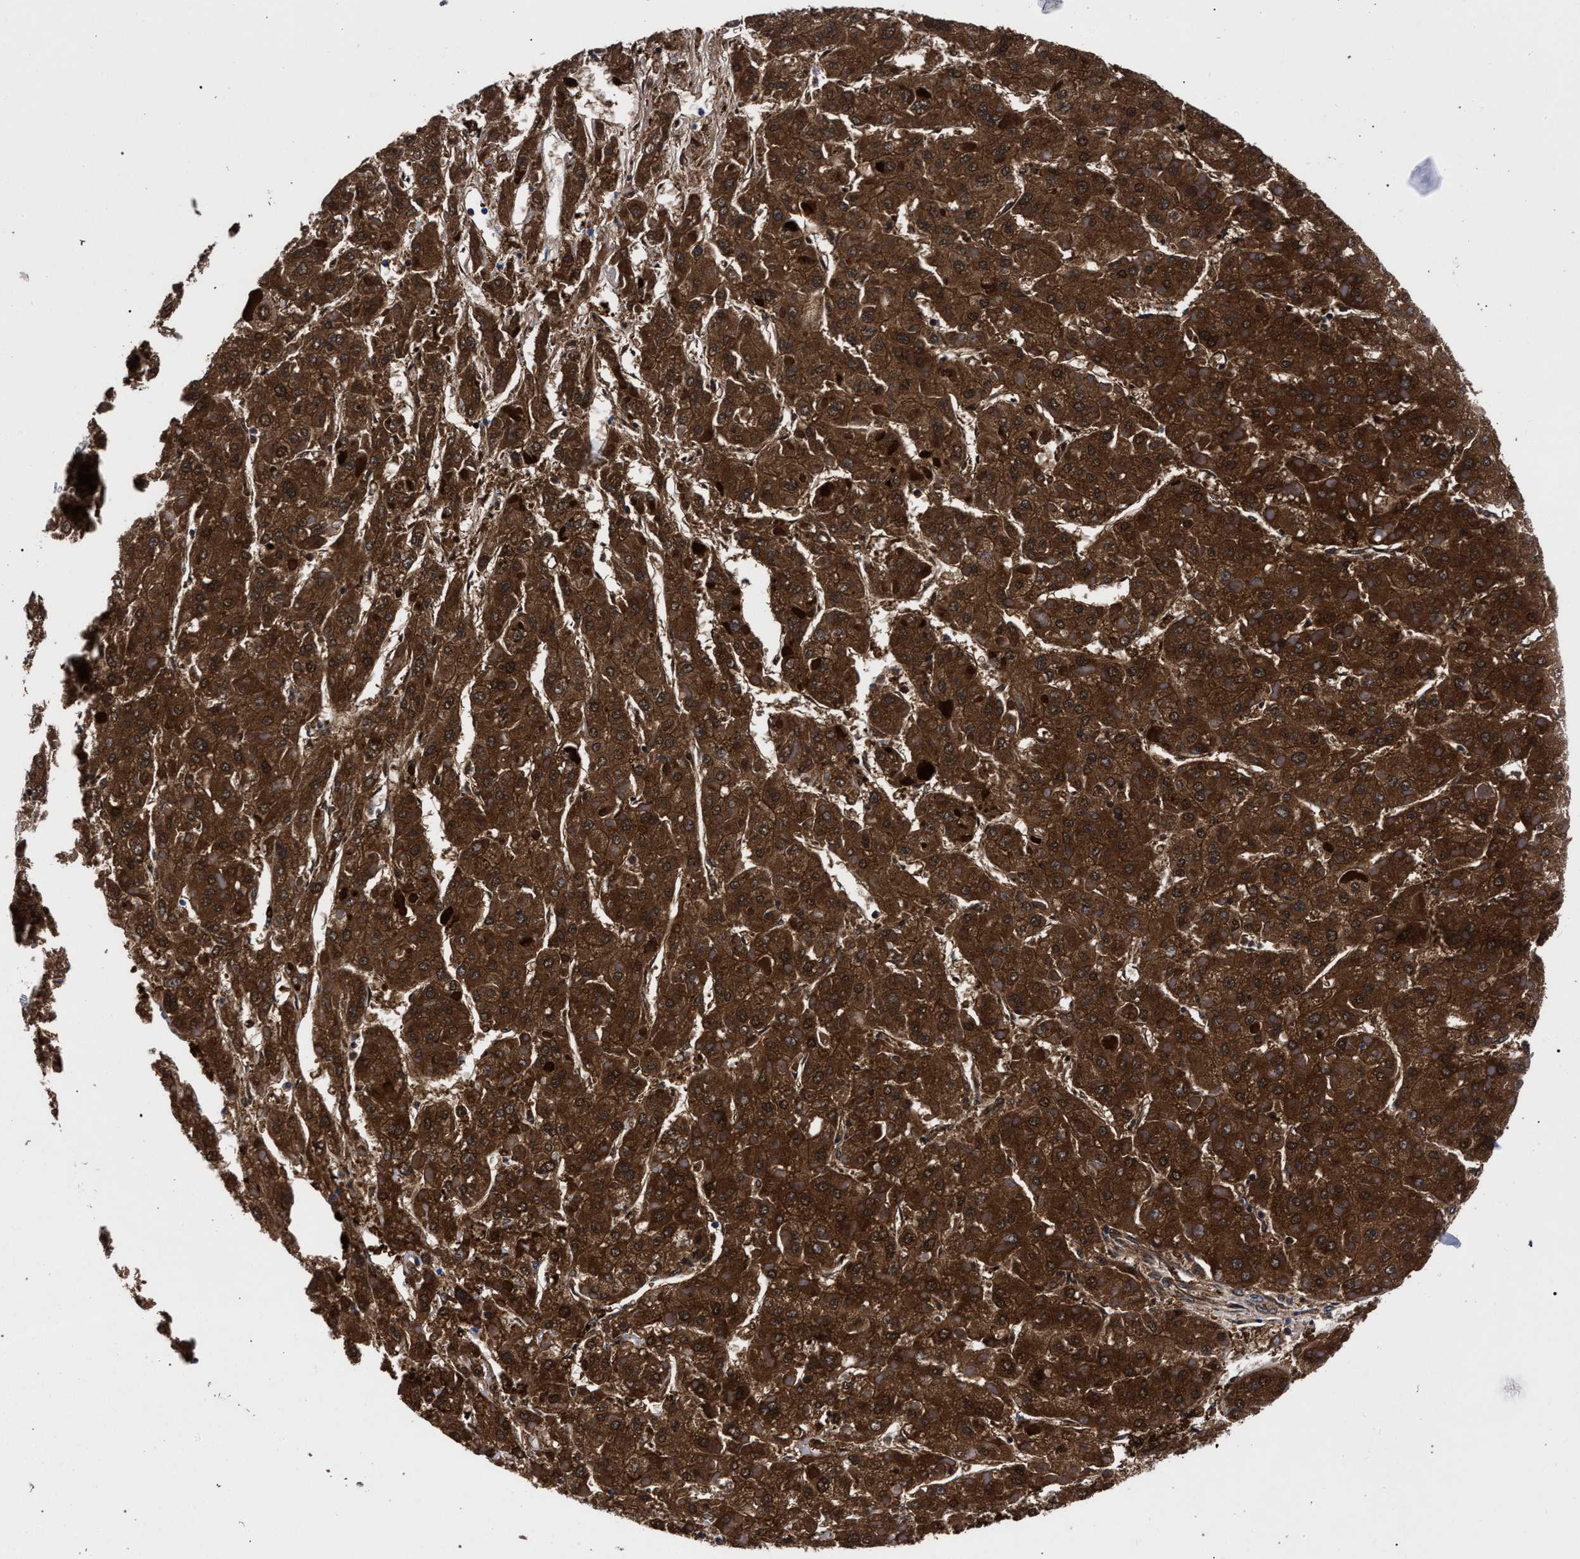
{"staining": {"intensity": "strong", "quantity": ">75%", "location": "cytoplasmic/membranous"}, "tissue": "liver cancer", "cell_type": "Tumor cells", "image_type": "cancer", "snomed": [{"axis": "morphology", "description": "Carcinoma, Hepatocellular, NOS"}, {"axis": "topography", "description": "Liver"}], "caption": "Human liver hepatocellular carcinoma stained for a protein (brown) exhibits strong cytoplasmic/membranous positive staining in approximately >75% of tumor cells.", "gene": "ZNF462", "patient": {"sex": "female", "age": 73}}